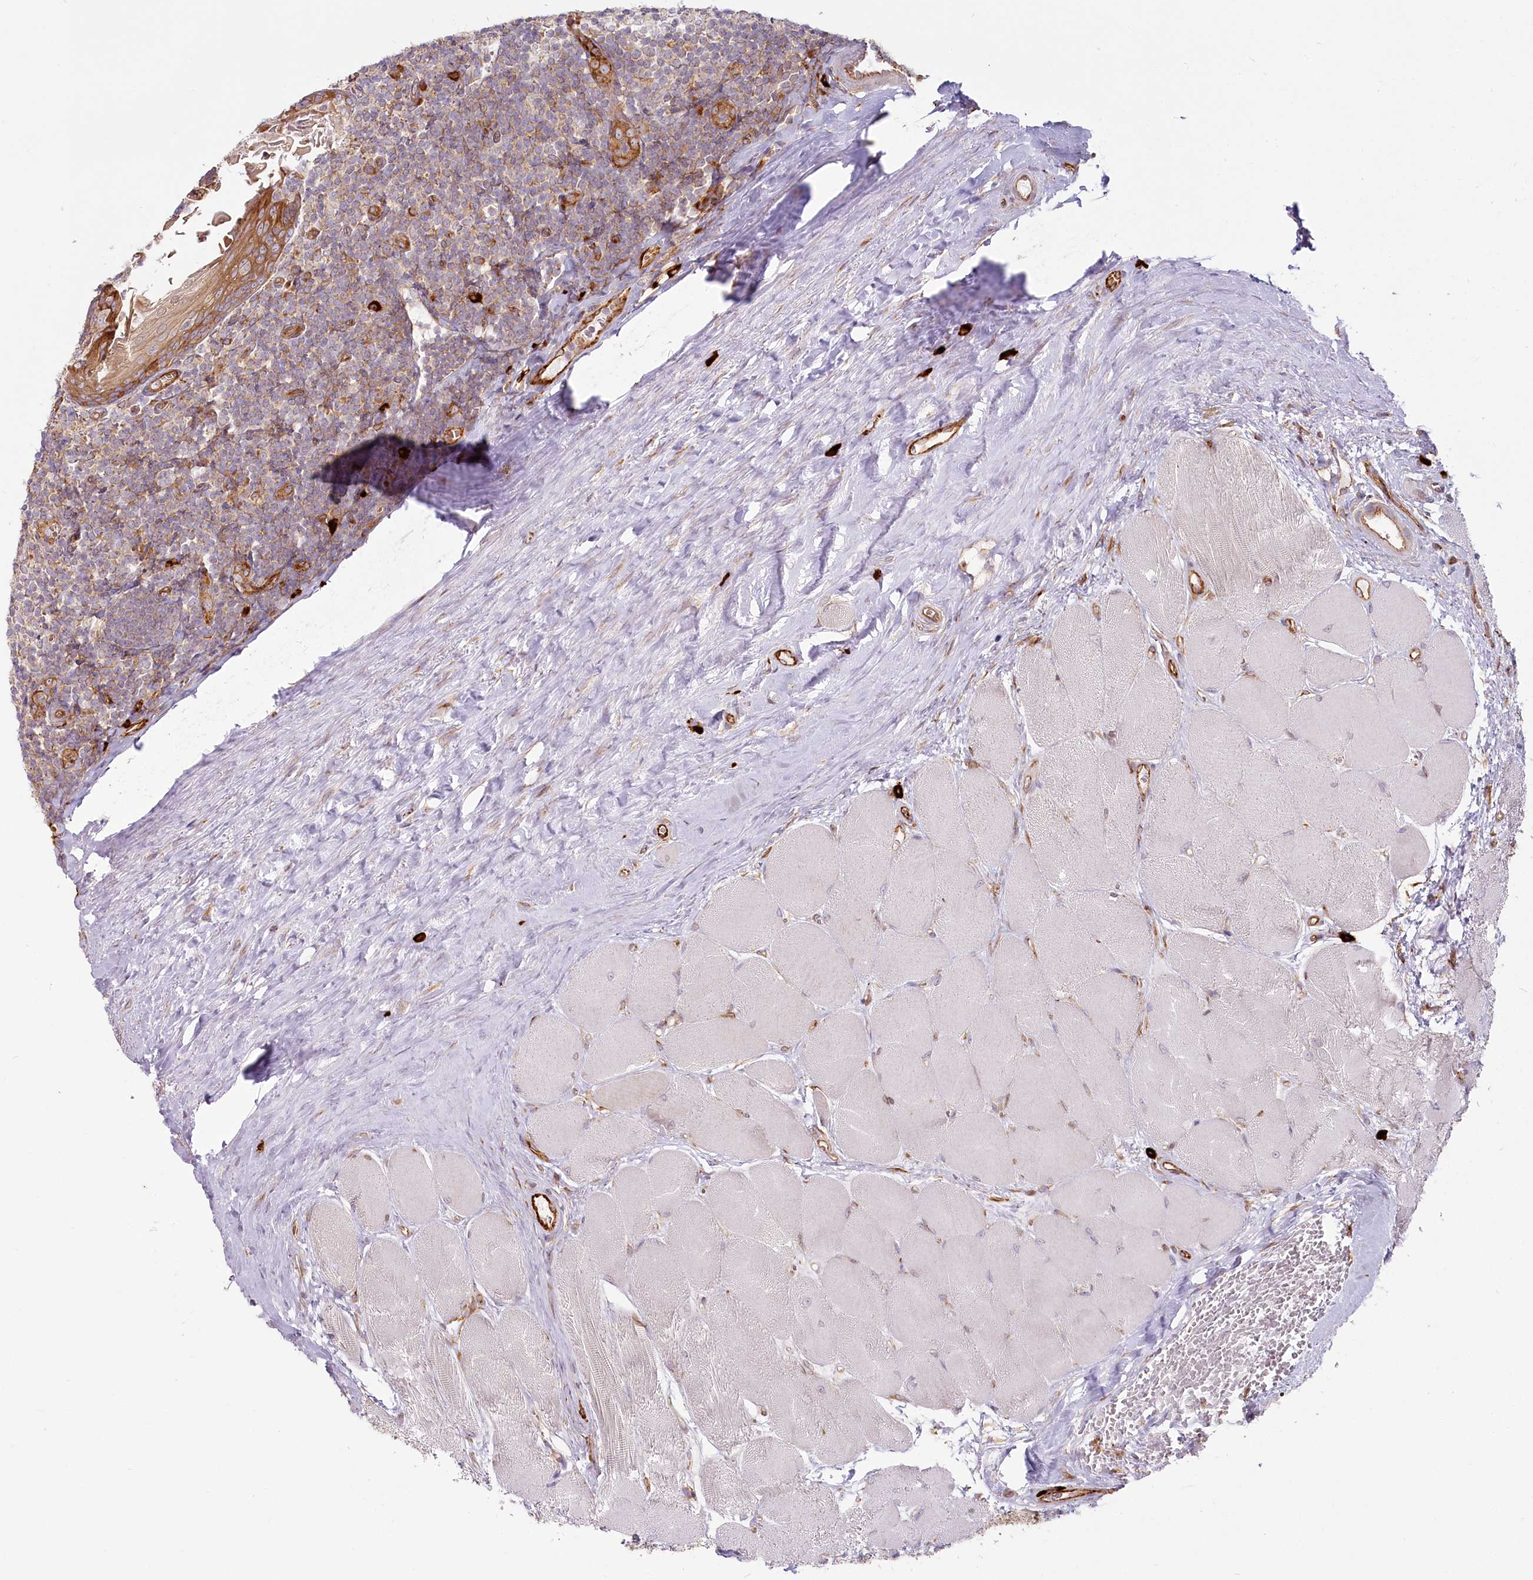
{"staining": {"intensity": "weak", "quantity": "25%-75%", "location": "cytoplasmic/membranous"}, "tissue": "tonsil", "cell_type": "Germinal center cells", "image_type": "normal", "snomed": [{"axis": "morphology", "description": "Normal tissue, NOS"}, {"axis": "topography", "description": "Tonsil"}], "caption": "Germinal center cells reveal weak cytoplasmic/membranous expression in about 25%-75% of cells in benign tonsil.", "gene": "HARS2", "patient": {"sex": "male", "age": 27}}